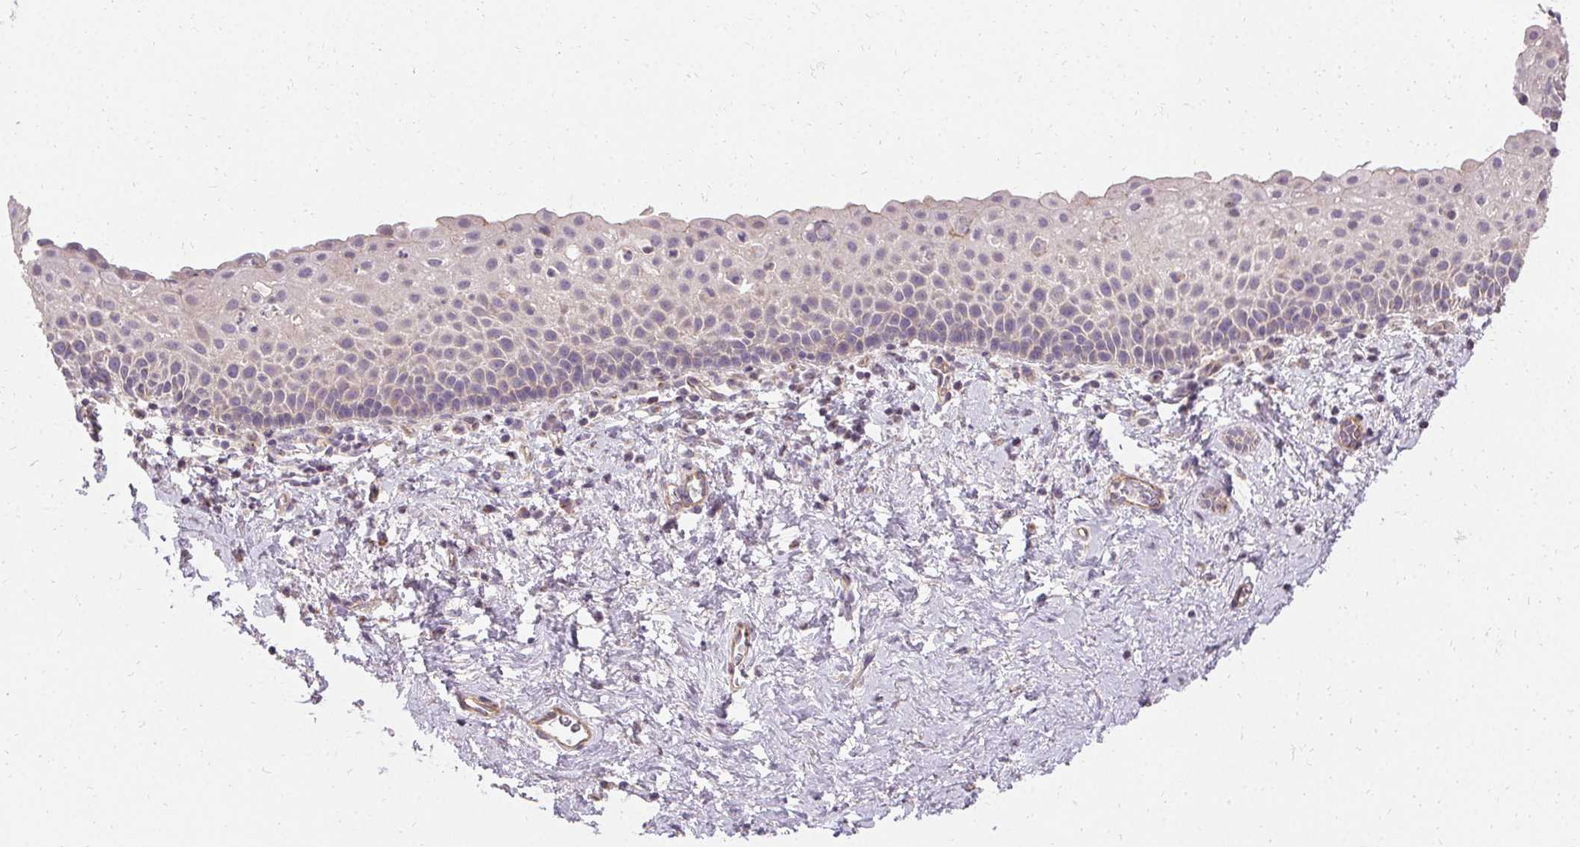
{"staining": {"intensity": "negative", "quantity": "none", "location": "none"}, "tissue": "vagina", "cell_type": "Squamous epithelial cells", "image_type": "normal", "snomed": [{"axis": "morphology", "description": "Normal tissue, NOS"}, {"axis": "topography", "description": "Vagina"}], "caption": "This photomicrograph is of normal vagina stained with IHC to label a protein in brown with the nuclei are counter-stained blue. There is no staining in squamous epithelial cells. (Stains: DAB (3,3'-diaminobenzidine) IHC with hematoxylin counter stain, Microscopy: brightfield microscopy at high magnification).", "gene": "APLP1", "patient": {"sex": "female", "age": 61}}